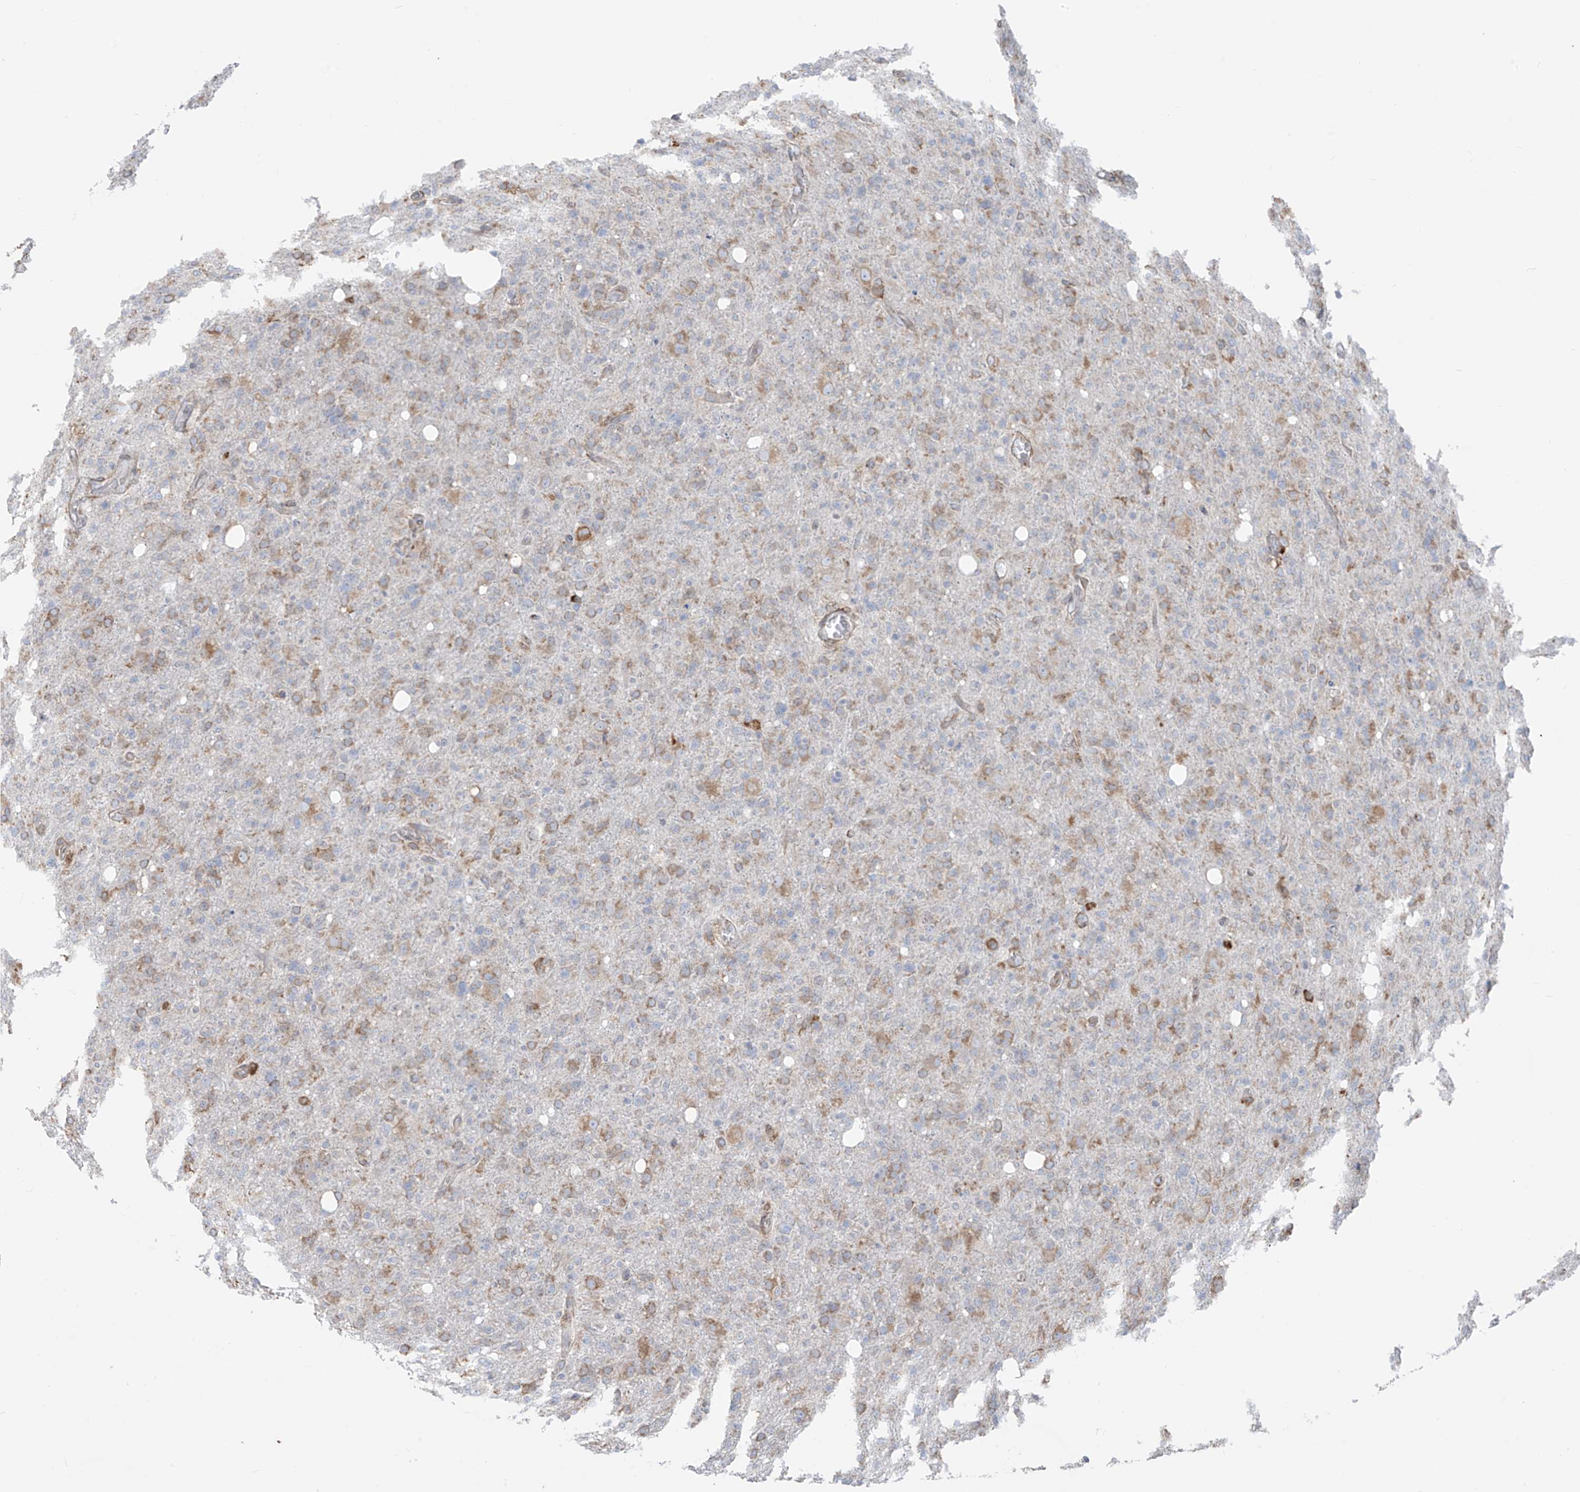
{"staining": {"intensity": "moderate", "quantity": "25%-75%", "location": "cytoplasmic/membranous"}, "tissue": "glioma", "cell_type": "Tumor cells", "image_type": "cancer", "snomed": [{"axis": "morphology", "description": "Glioma, malignant, High grade"}, {"axis": "topography", "description": "Brain"}], "caption": "Immunohistochemical staining of human malignant high-grade glioma demonstrates moderate cytoplasmic/membranous protein expression in about 25%-75% of tumor cells.", "gene": "ZNF354C", "patient": {"sex": "female", "age": 57}}